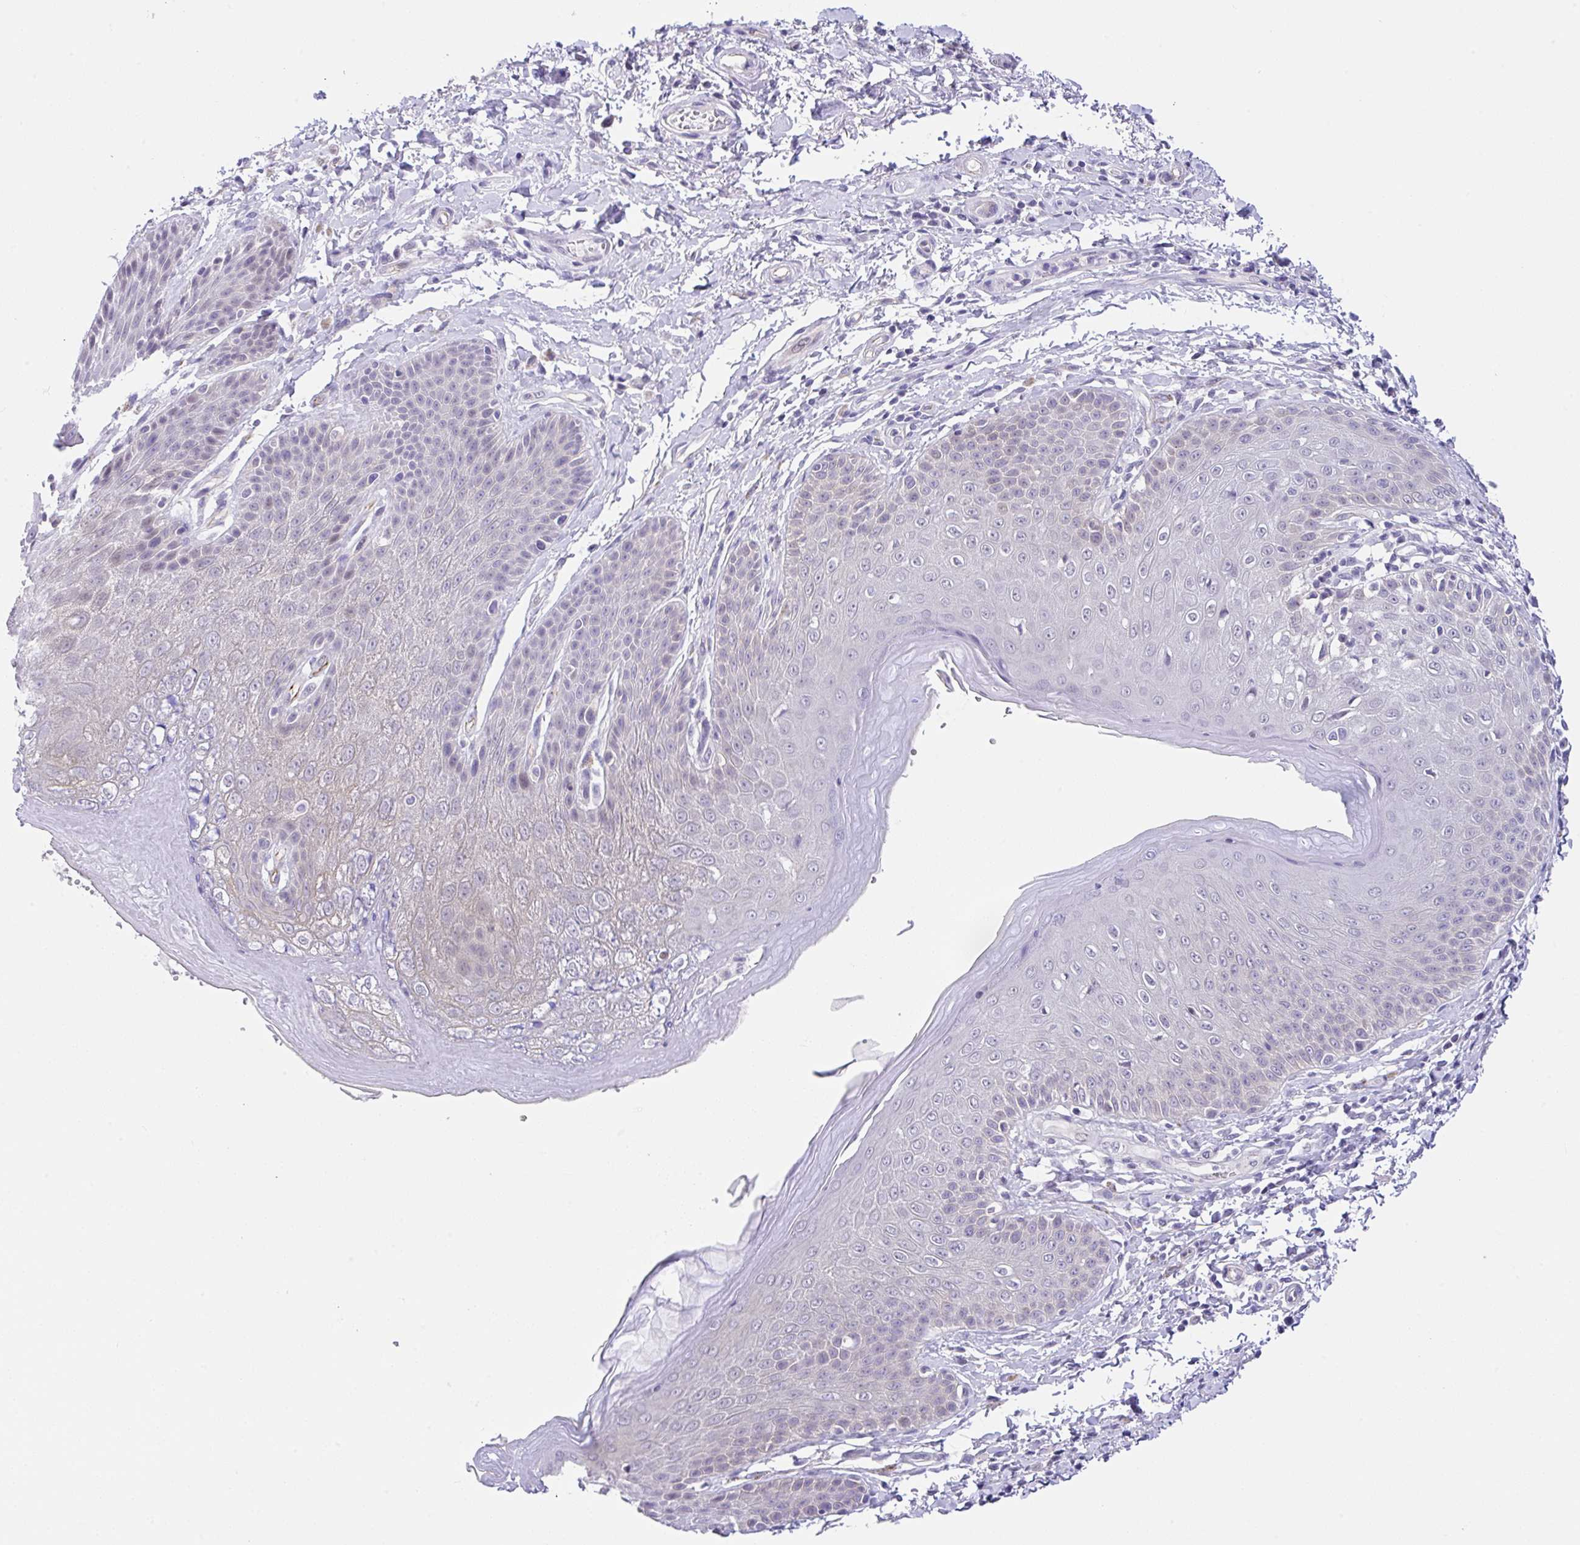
{"staining": {"intensity": "negative", "quantity": "none", "location": "none"}, "tissue": "skin", "cell_type": "Epidermal cells", "image_type": "normal", "snomed": [{"axis": "morphology", "description": "Normal tissue, NOS"}, {"axis": "topography", "description": "Peripheral nerve tissue"}], "caption": "The immunohistochemistry histopathology image has no significant positivity in epidermal cells of skin. Brightfield microscopy of immunohistochemistry (IHC) stained with DAB (3,3'-diaminobenzidine) (brown) and hematoxylin (blue), captured at high magnification.", "gene": "CGNL1", "patient": {"sex": "male", "age": 51}}